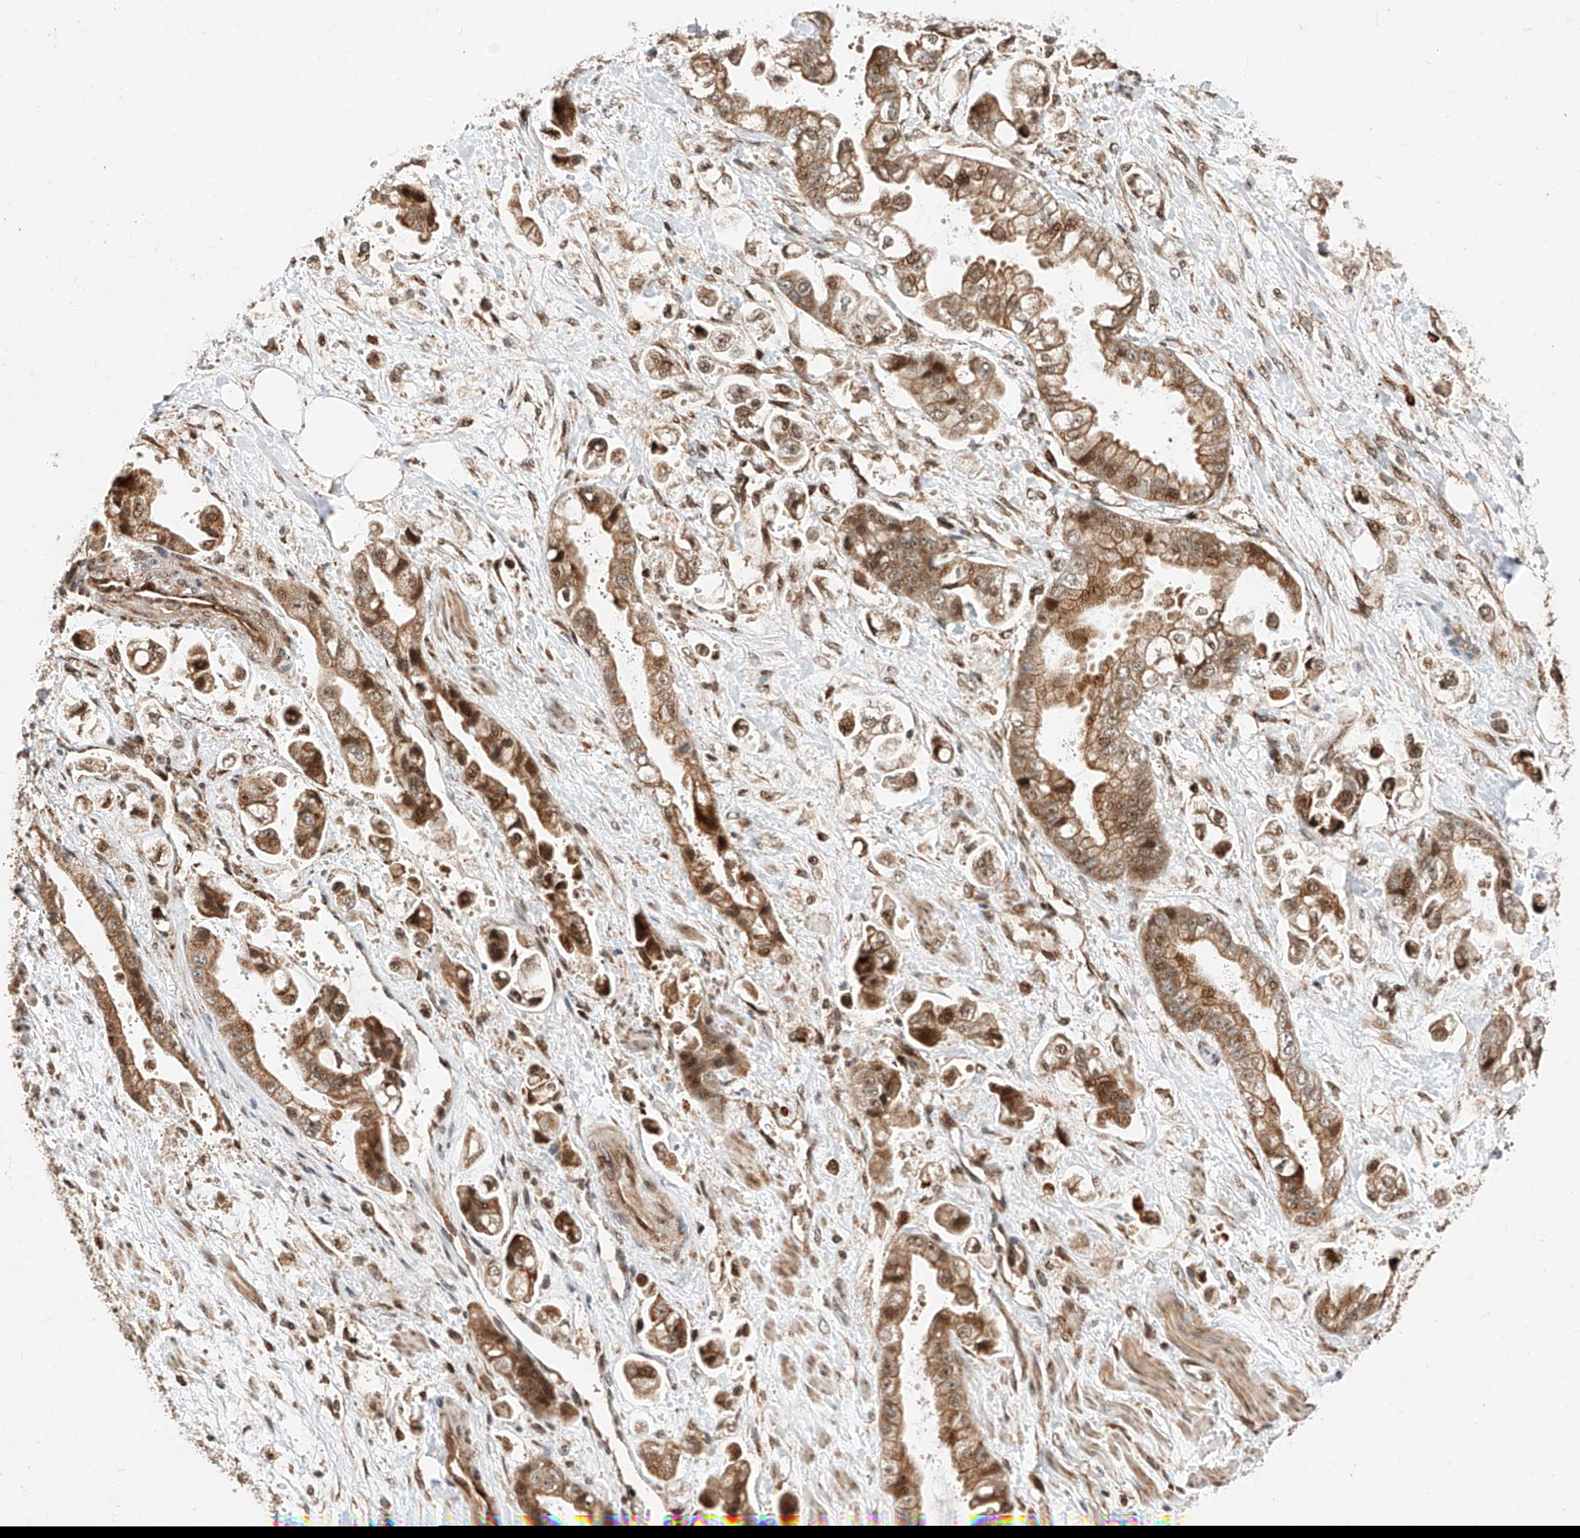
{"staining": {"intensity": "moderate", "quantity": ">75%", "location": "cytoplasmic/membranous,nuclear"}, "tissue": "stomach cancer", "cell_type": "Tumor cells", "image_type": "cancer", "snomed": [{"axis": "morphology", "description": "Adenocarcinoma, NOS"}, {"axis": "topography", "description": "Stomach"}], "caption": "Immunohistochemical staining of human adenocarcinoma (stomach) demonstrates medium levels of moderate cytoplasmic/membranous and nuclear expression in approximately >75% of tumor cells.", "gene": "THTPA", "patient": {"sex": "male", "age": 62}}